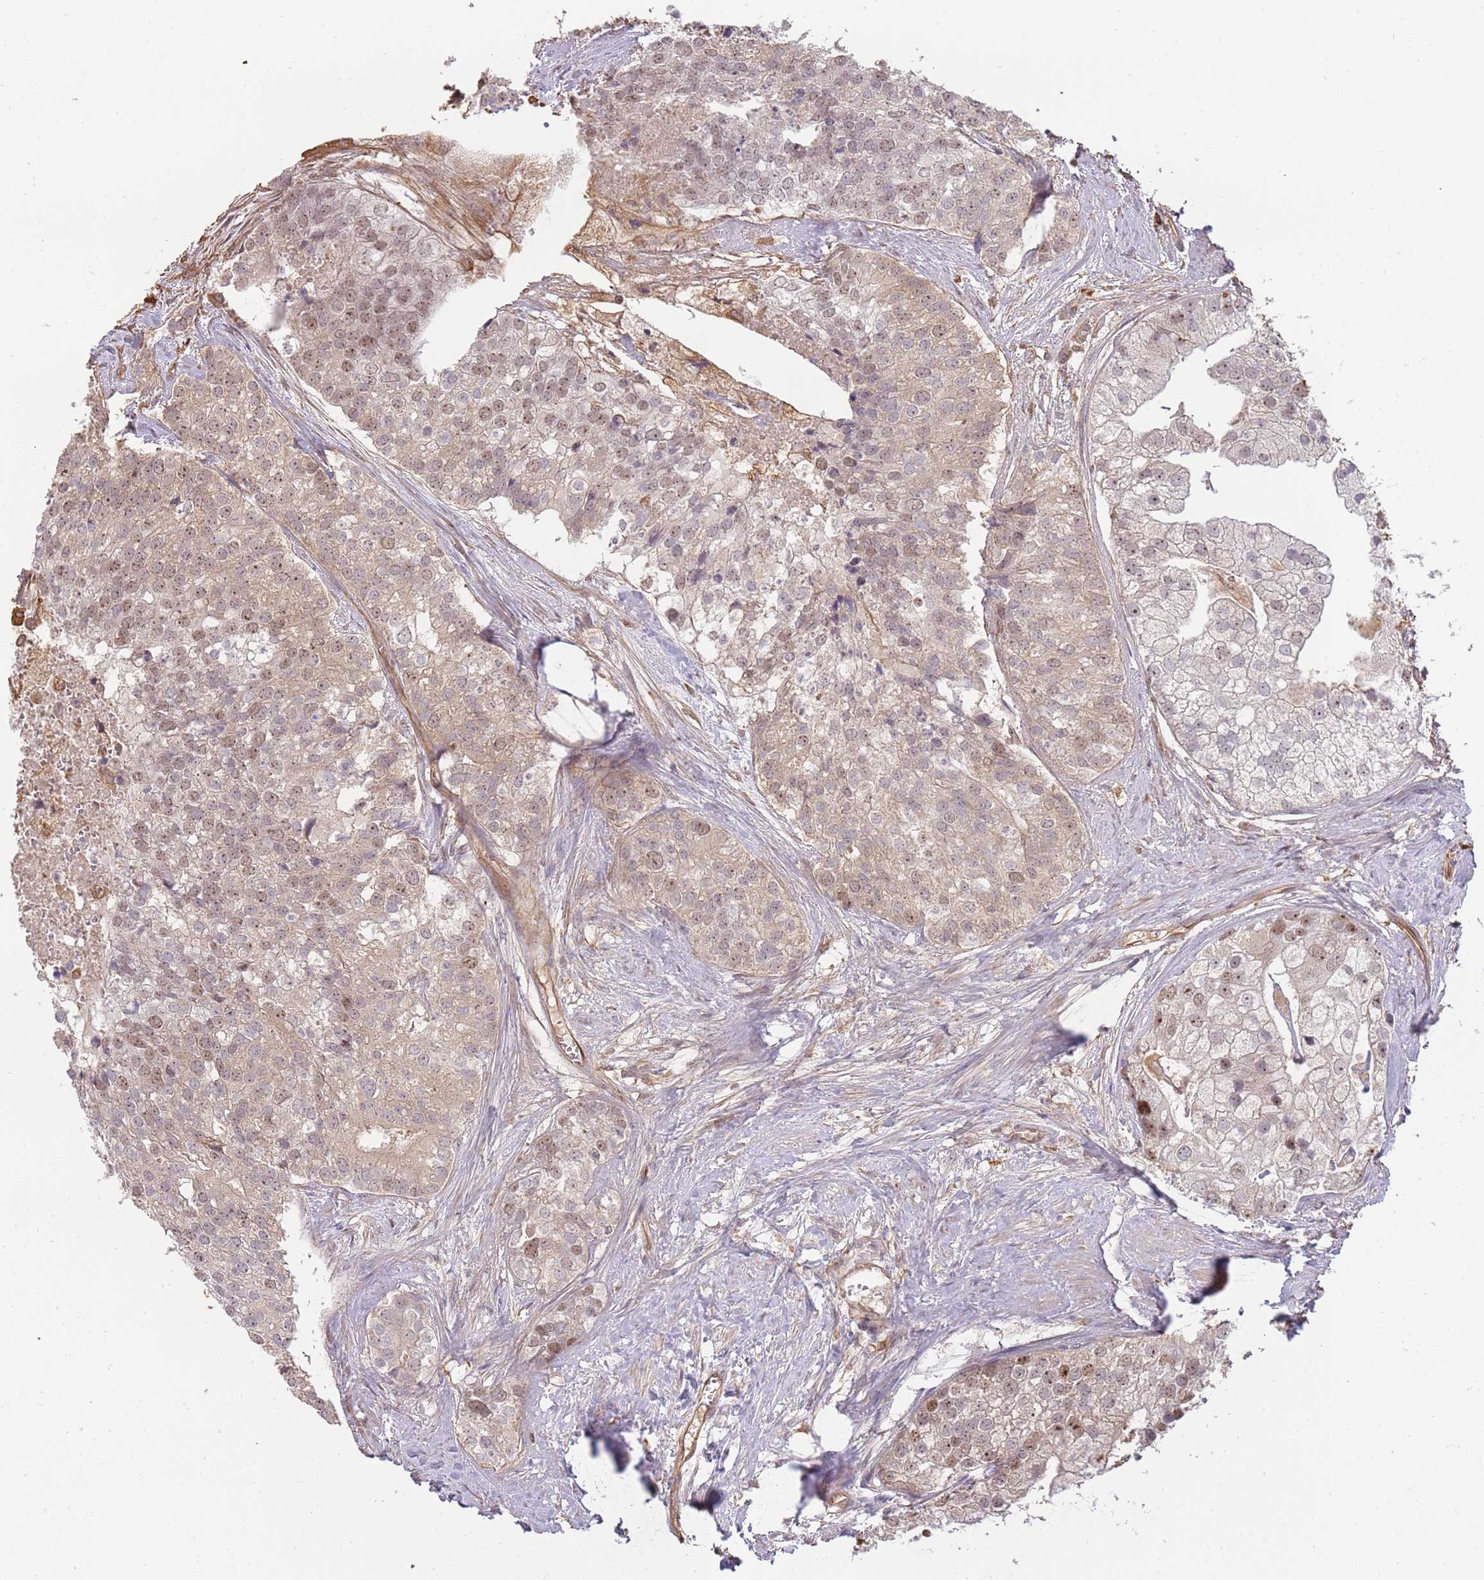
{"staining": {"intensity": "moderate", "quantity": "<25%", "location": "nuclear"}, "tissue": "prostate cancer", "cell_type": "Tumor cells", "image_type": "cancer", "snomed": [{"axis": "morphology", "description": "Adenocarcinoma, High grade"}, {"axis": "topography", "description": "Prostate"}], "caption": "Brown immunohistochemical staining in human prostate cancer (high-grade adenocarcinoma) shows moderate nuclear positivity in approximately <25% of tumor cells.", "gene": "SURF2", "patient": {"sex": "male", "age": 62}}